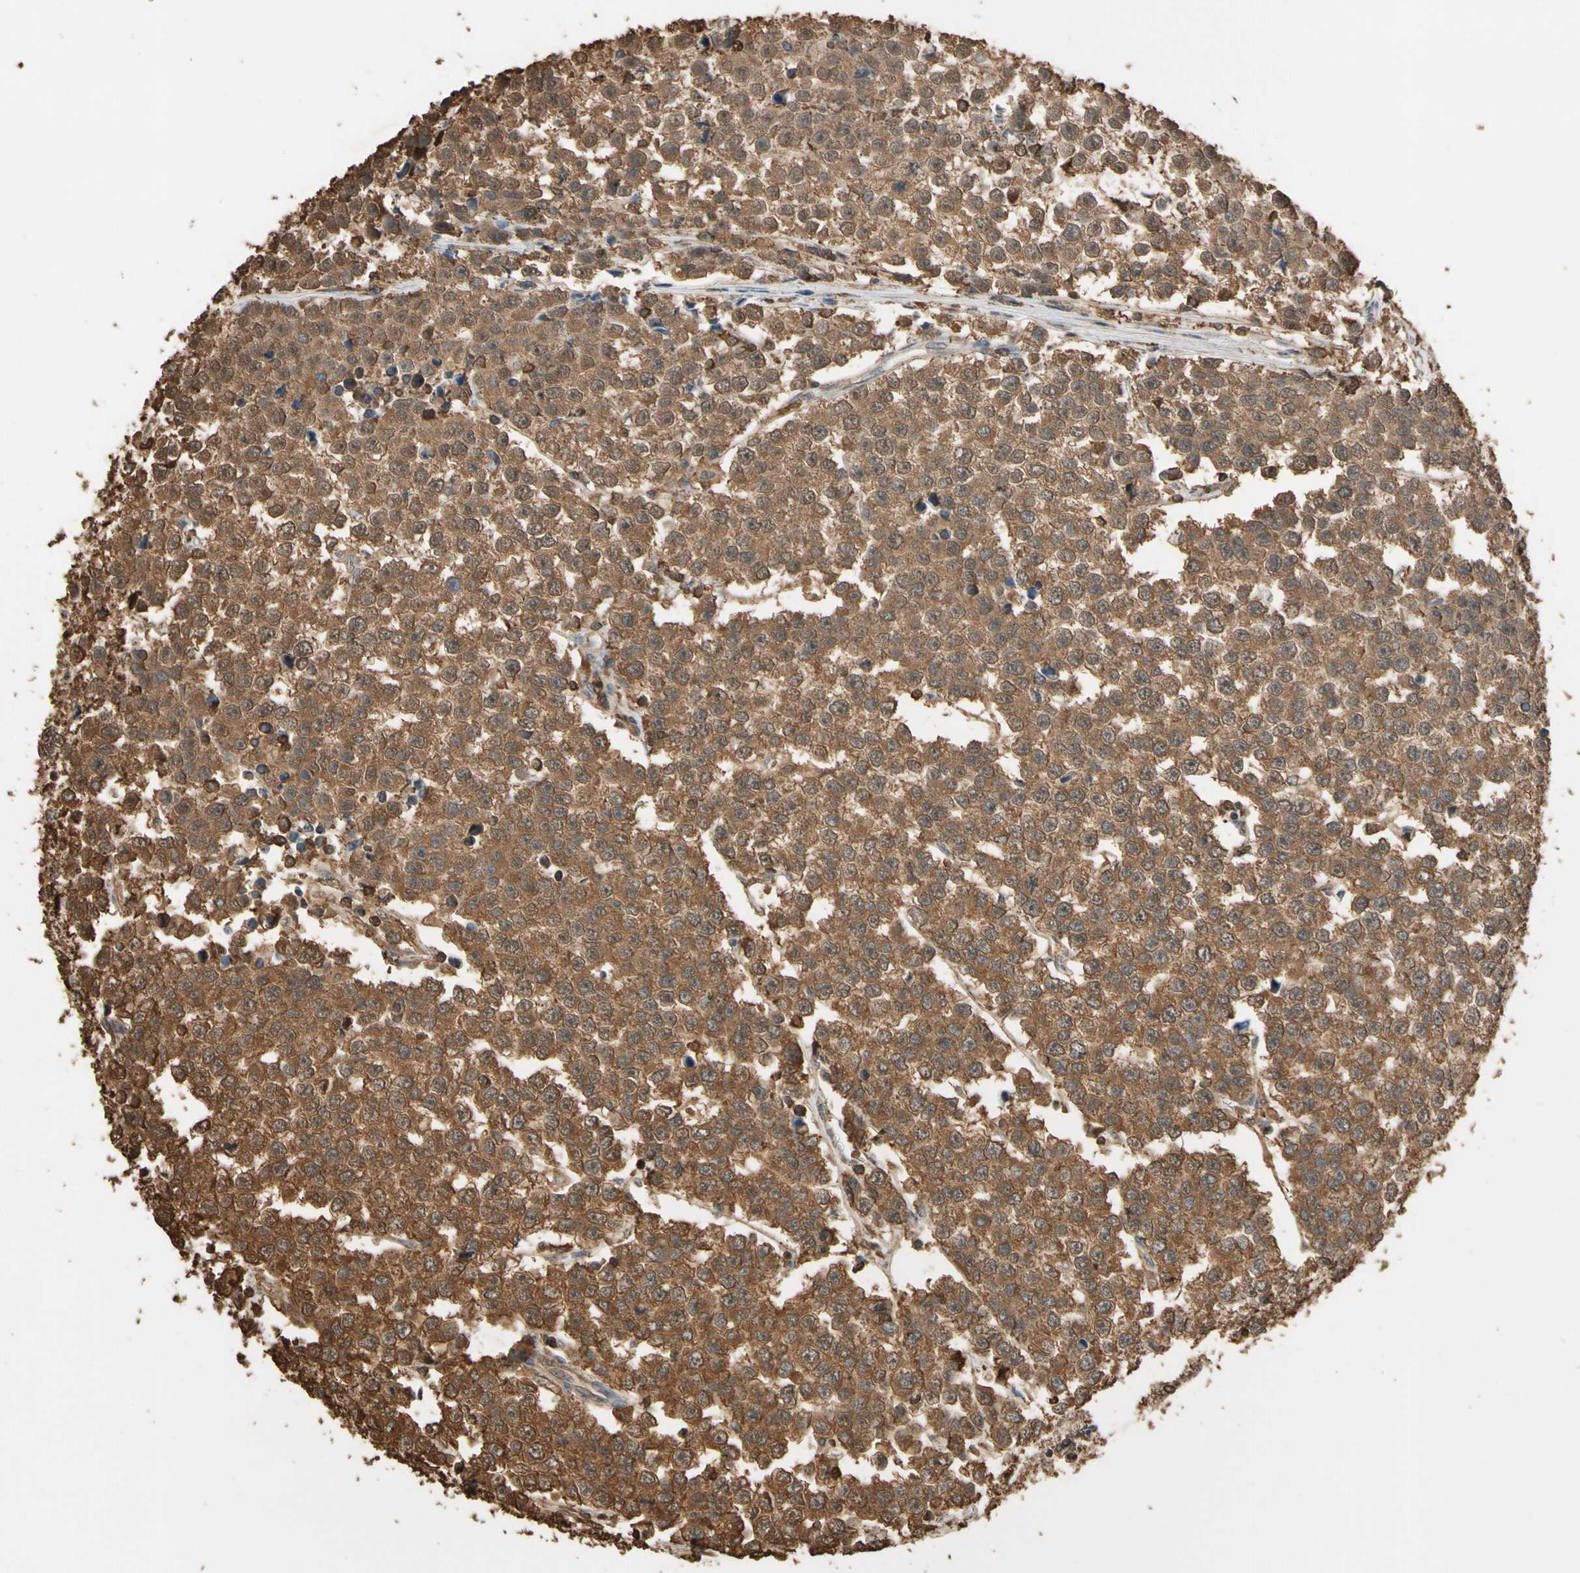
{"staining": {"intensity": "moderate", "quantity": ">75%", "location": "cytoplasmic/membranous"}, "tissue": "testis cancer", "cell_type": "Tumor cells", "image_type": "cancer", "snomed": [{"axis": "morphology", "description": "Seminoma, NOS"}, {"axis": "morphology", "description": "Carcinoma, Embryonal, NOS"}, {"axis": "topography", "description": "Testis"}], "caption": "Immunohistochemistry (DAB (3,3'-diaminobenzidine)) staining of embryonal carcinoma (testis) displays moderate cytoplasmic/membranous protein expression in approximately >75% of tumor cells. Nuclei are stained in blue.", "gene": "TNFSF13B", "patient": {"sex": "male", "age": 52}}